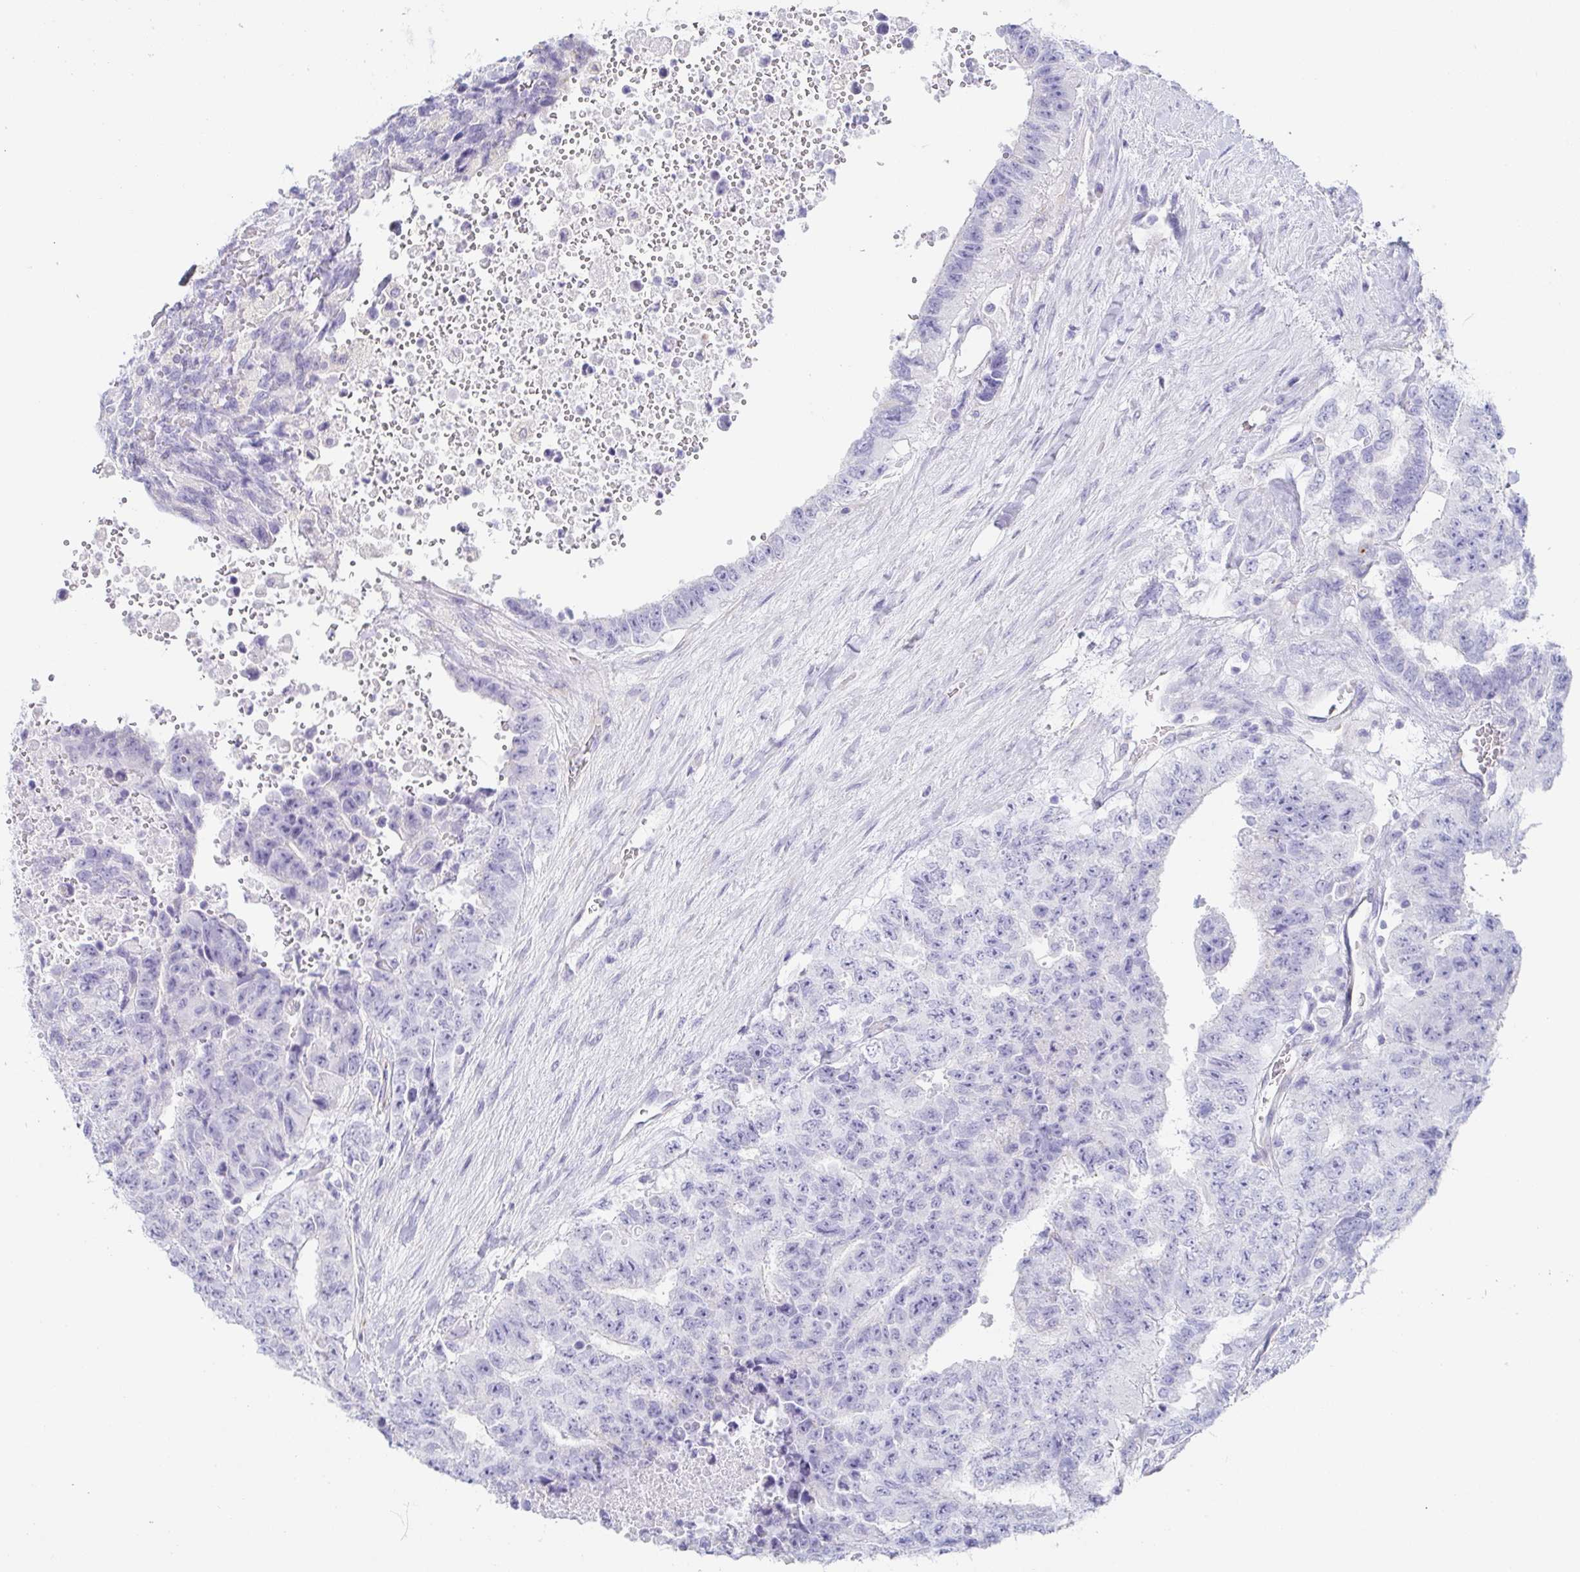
{"staining": {"intensity": "negative", "quantity": "none", "location": "none"}, "tissue": "testis cancer", "cell_type": "Tumor cells", "image_type": "cancer", "snomed": [{"axis": "morphology", "description": "Carcinoma, Embryonal, NOS"}, {"axis": "topography", "description": "Testis"}], "caption": "High power microscopy micrograph of an immunohistochemistry micrograph of testis cancer (embryonal carcinoma), revealing no significant expression in tumor cells. (DAB immunohistochemistry (IHC) visualized using brightfield microscopy, high magnification).", "gene": "PRR27", "patient": {"sex": "male", "age": 24}}